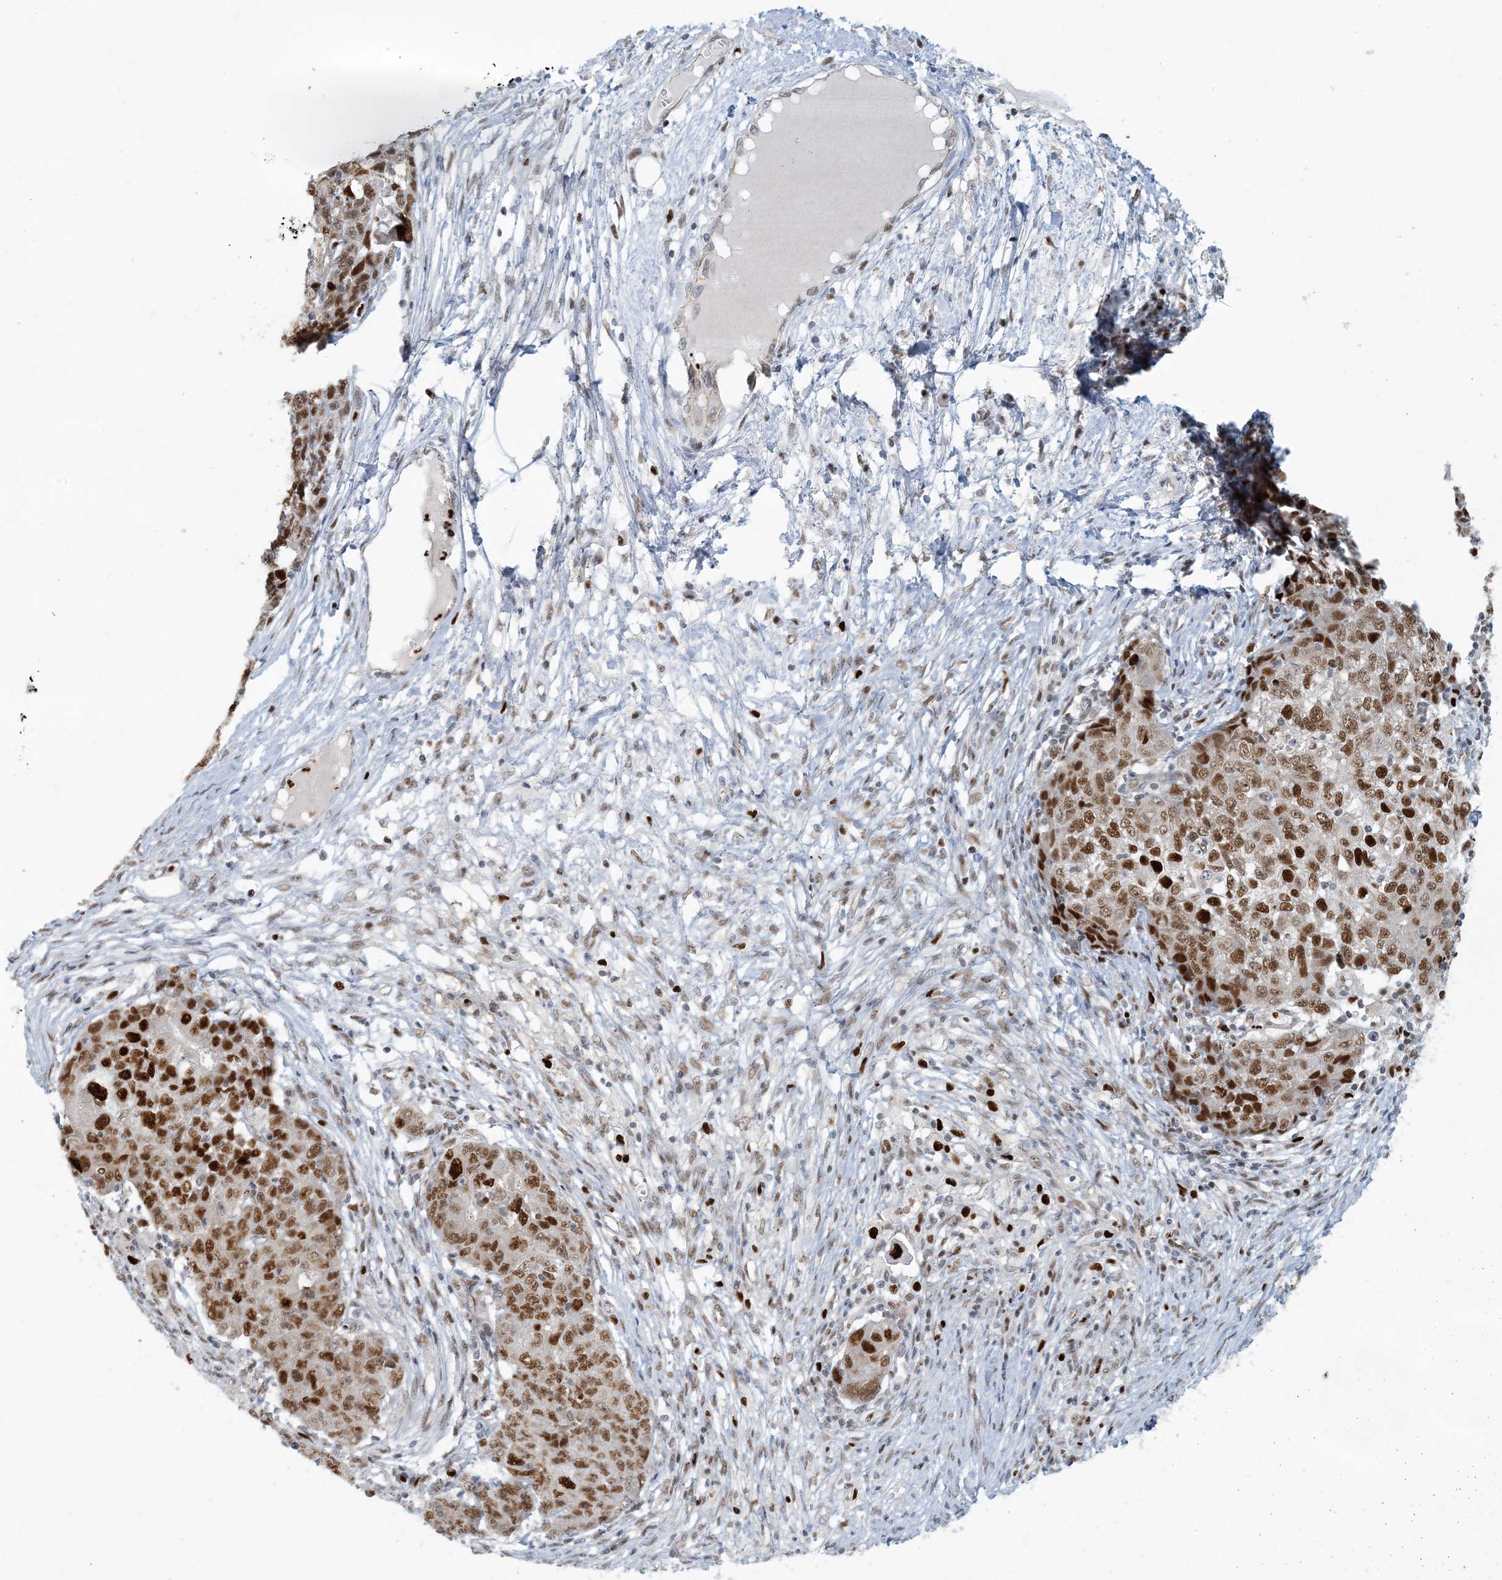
{"staining": {"intensity": "moderate", "quantity": ">75%", "location": "nuclear"}, "tissue": "ovarian cancer", "cell_type": "Tumor cells", "image_type": "cancer", "snomed": [{"axis": "morphology", "description": "Carcinoma, endometroid"}, {"axis": "topography", "description": "Ovary"}], "caption": "Tumor cells display medium levels of moderate nuclear positivity in about >75% of cells in endometroid carcinoma (ovarian). (DAB (3,3'-diaminobenzidine) = brown stain, brightfield microscopy at high magnification).", "gene": "AK9", "patient": {"sex": "female", "age": 42}}